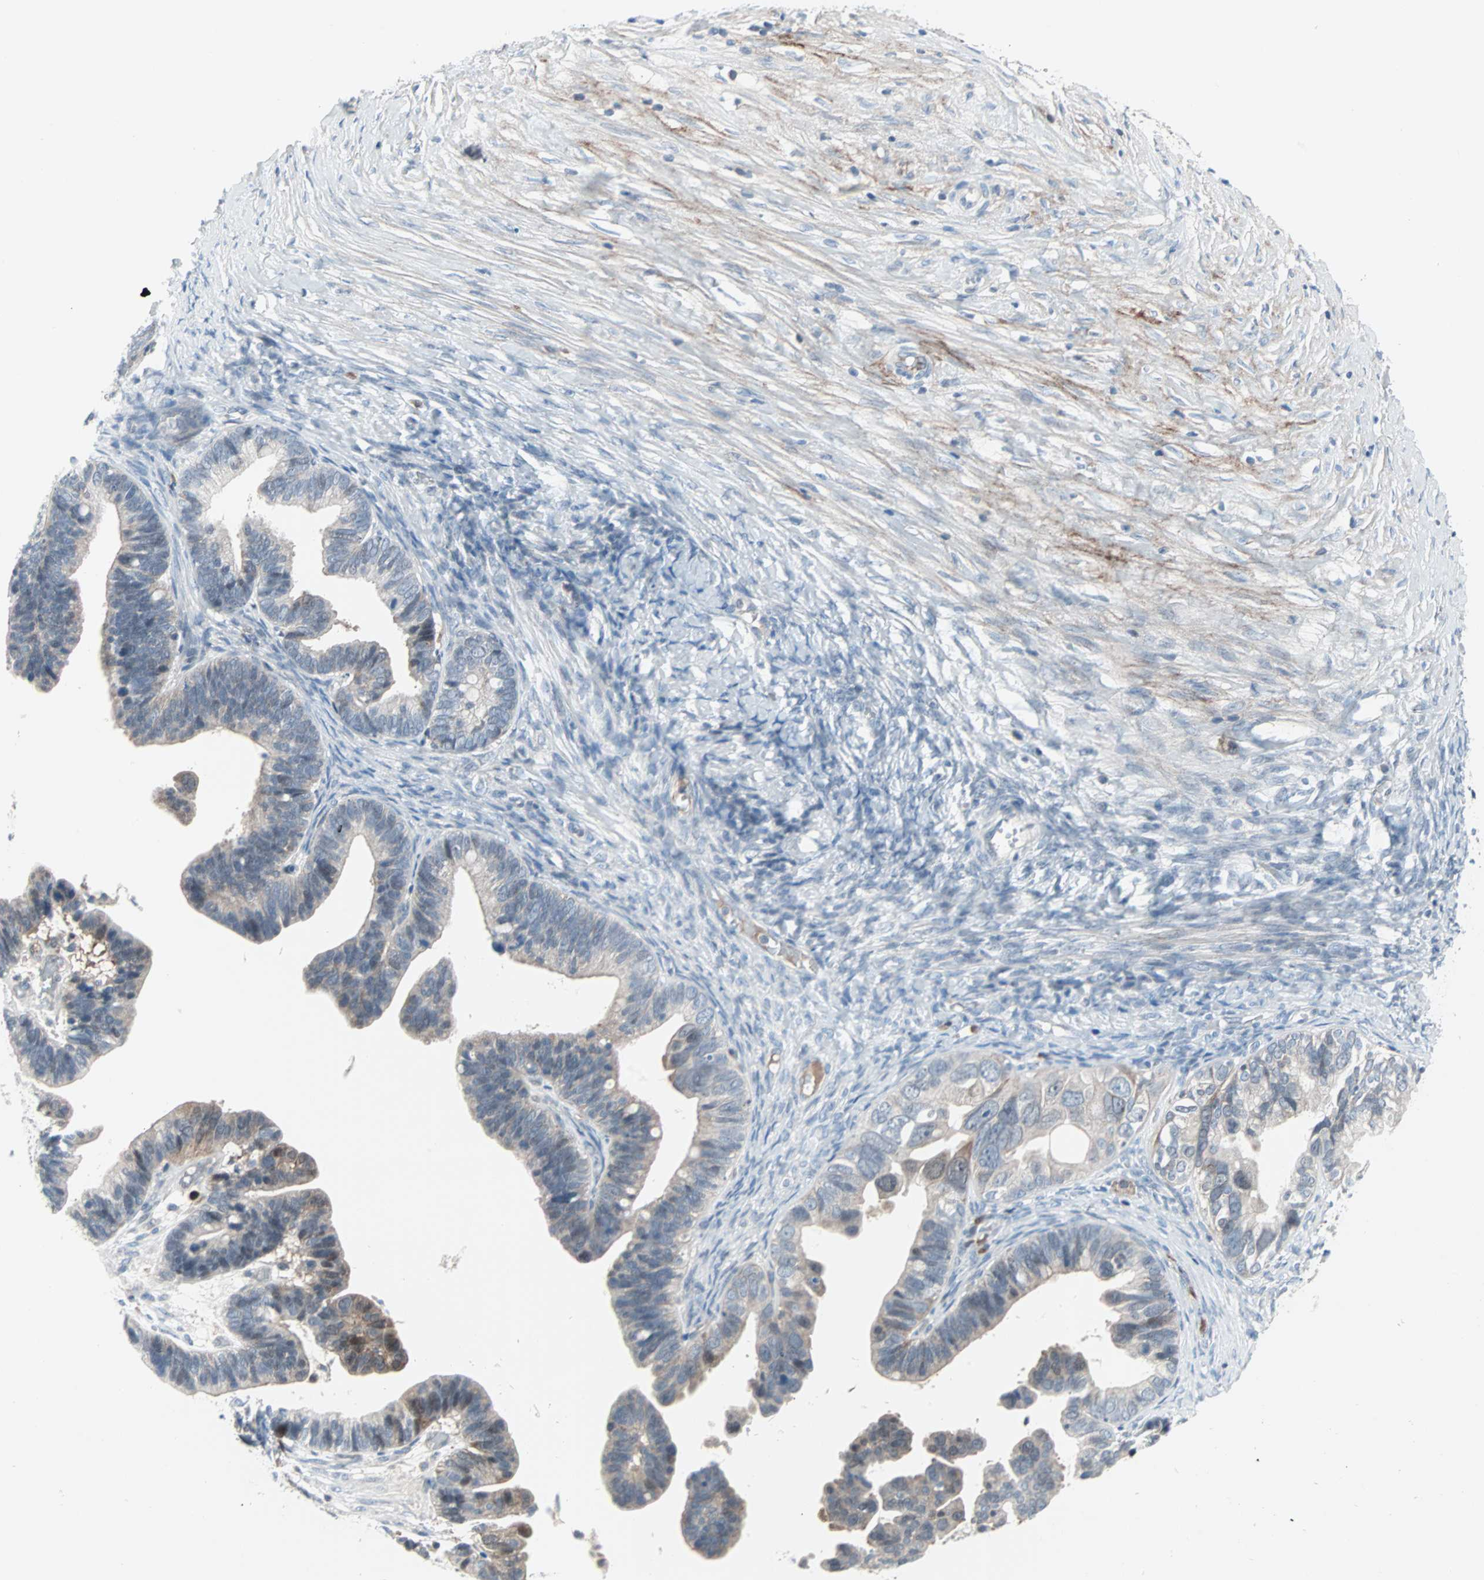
{"staining": {"intensity": "weak", "quantity": "<25%", "location": "cytoplasmic/membranous,nuclear"}, "tissue": "ovarian cancer", "cell_type": "Tumor cells", "image_type": "cancer", "snomed": [{"axis": "morphology", "description": "Cystadenocarcinoma, serous, NOS"}, {"axis": "topography", "description": "Ovary"}], "caption": "The immunohistochemistry micrograph has no significant staining in tumor cells of serous cystadenocarcinoma (ovarian) tissue.", "gene": "CASP3", "patient": {"sex": "female", "age": 56}}